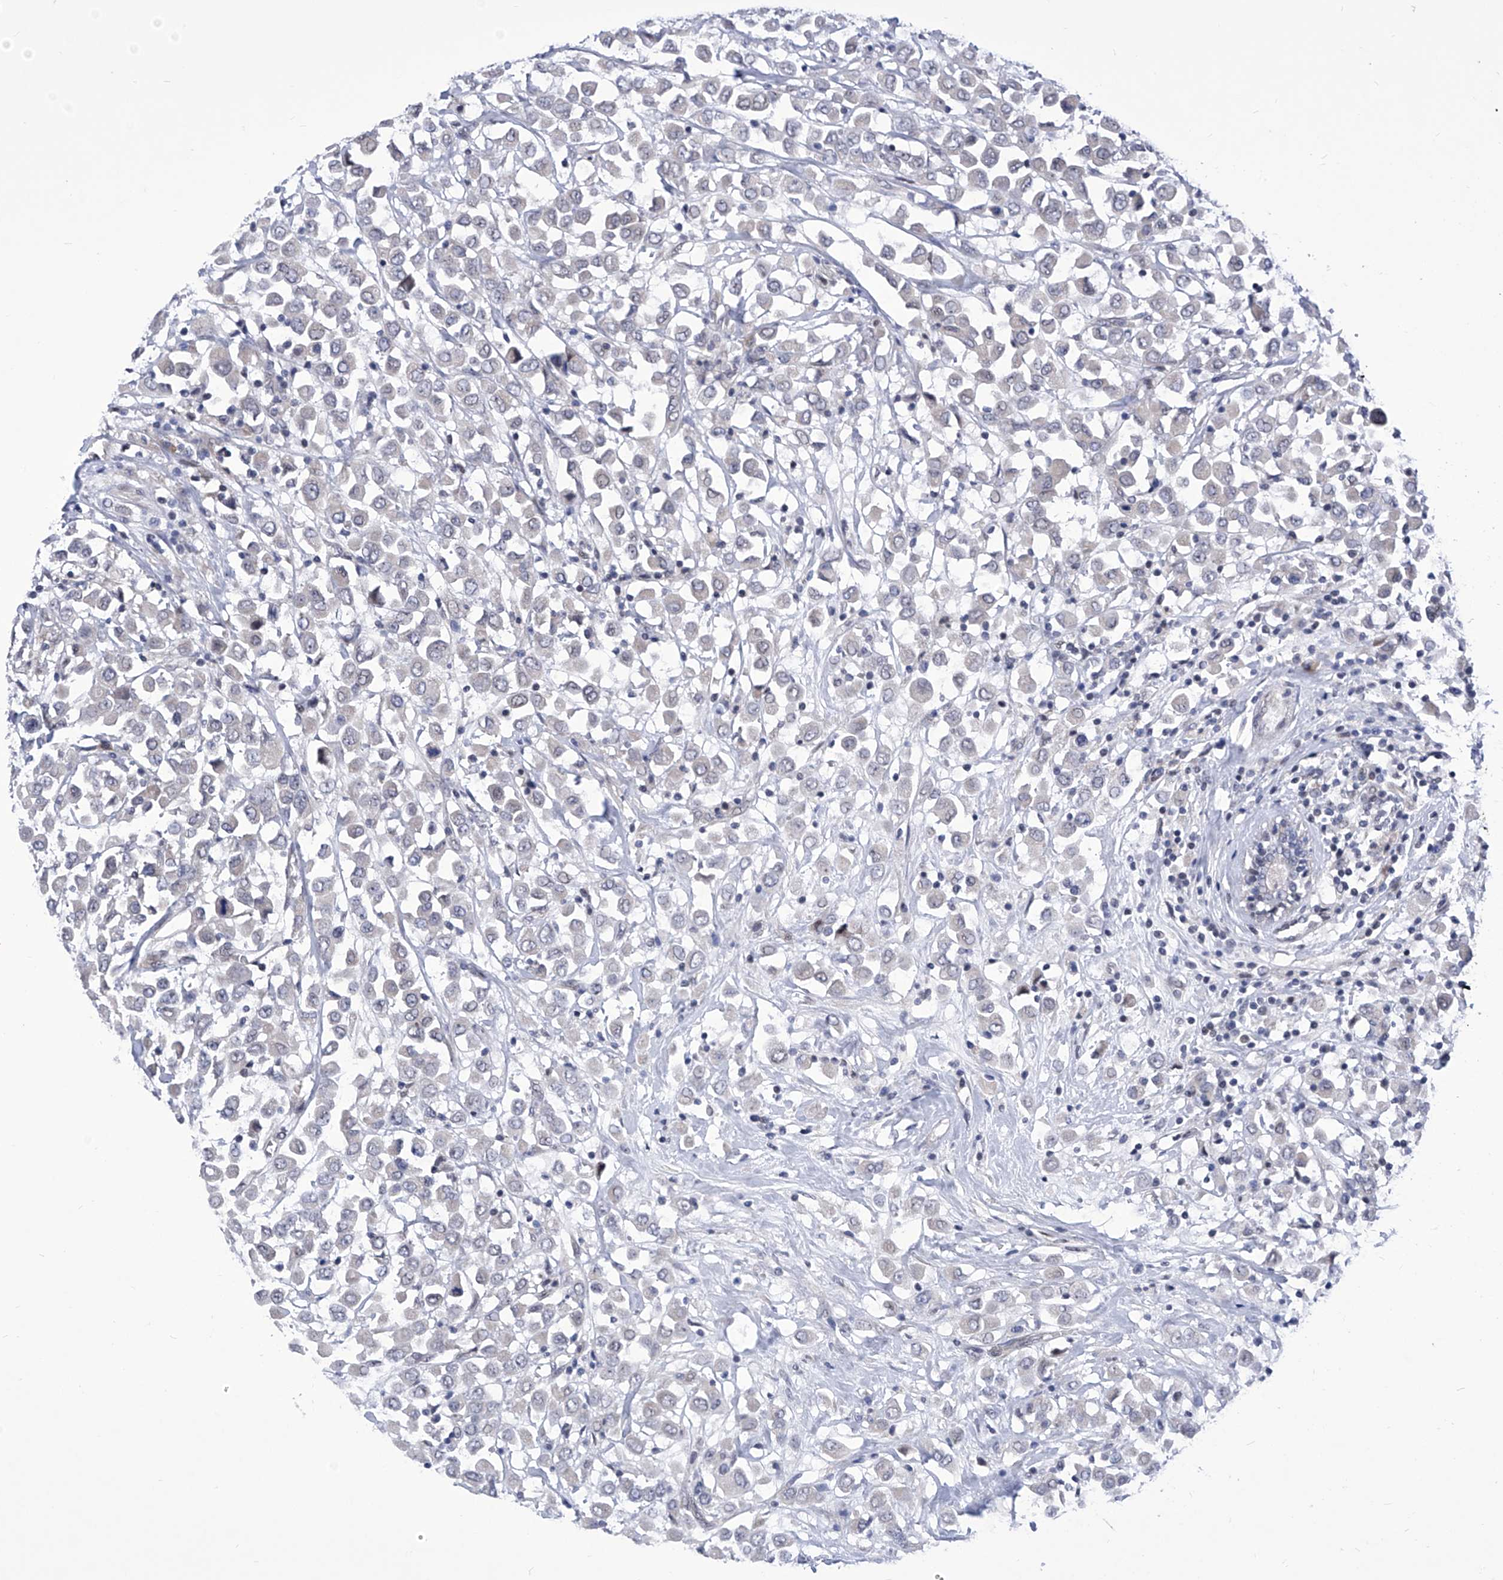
{"staining": {"intensity": "negative", "quantity": "none", "location": "none"}, "tissue": "breast cancer", "cell_type": "Tumor cells", "image_type": "cancer", "snomed": [{"axis": "morphology", "description": "Duct carcinoma"}, {"axis": "topography", "description": "Breast"}], "caption": "There is no significant expression in tumor cells of breast cancer (infiltrating ductal carcinoma). Nuclei are stained in blue.", "gene": "NUFIP1", "patient": {"sex": "female", "age": 61}}